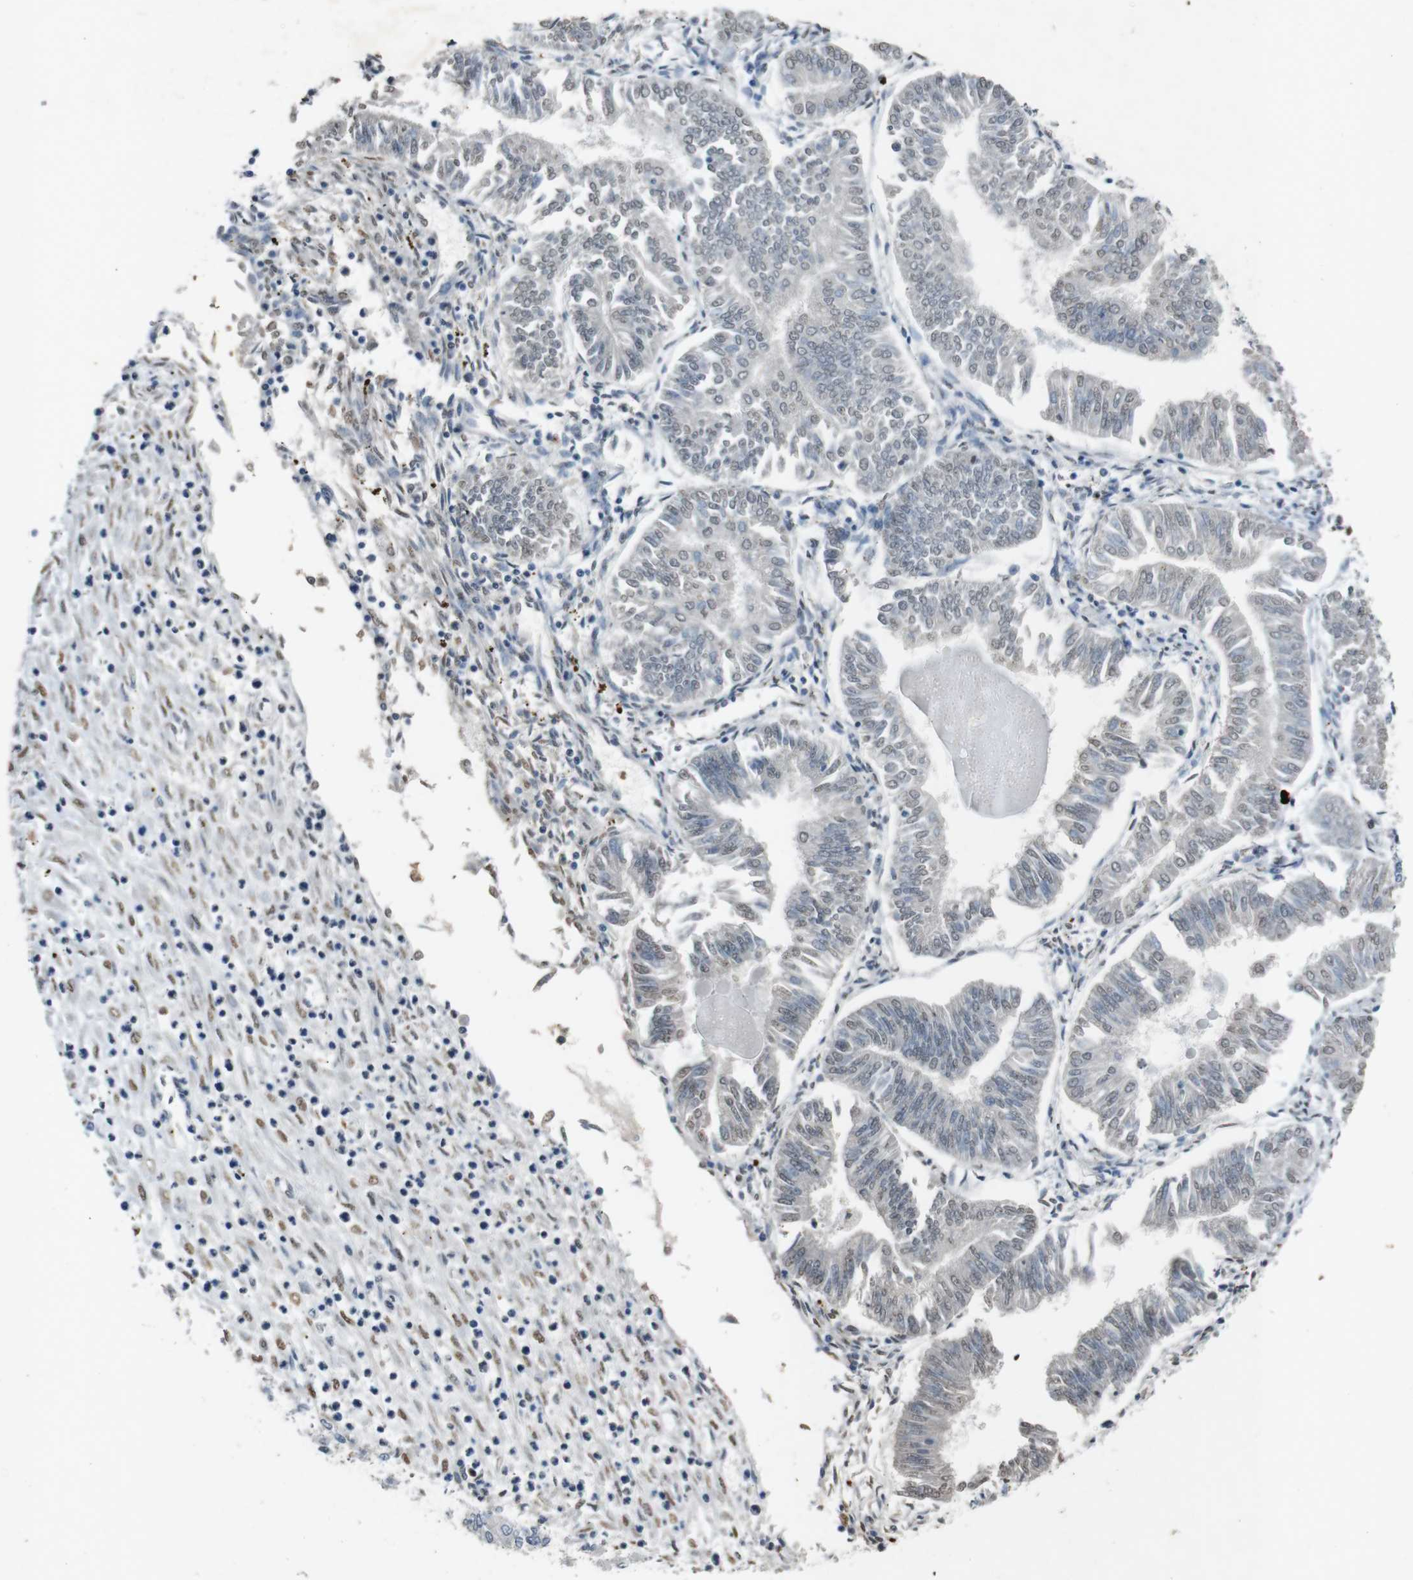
{"staining": {"intensity": "negative", "quantity": "none", "location": "none"}, "tissue": "endometrial cancer", "cell_type": "Tumor cells", "image_type": "cancer", "snomed": [{"axis": "morphology", "description": "Adenocarcinoma, NOS"}, {"axis": "topography", "description": "Endometrium"}], "caption": "Human endometrial cancer stained for a protein using immunohistochemistry (IHC) exhibits no positivity in tumor cells.", "gene": "STBD1", "patient": {"sex": "female", "age": 53}}